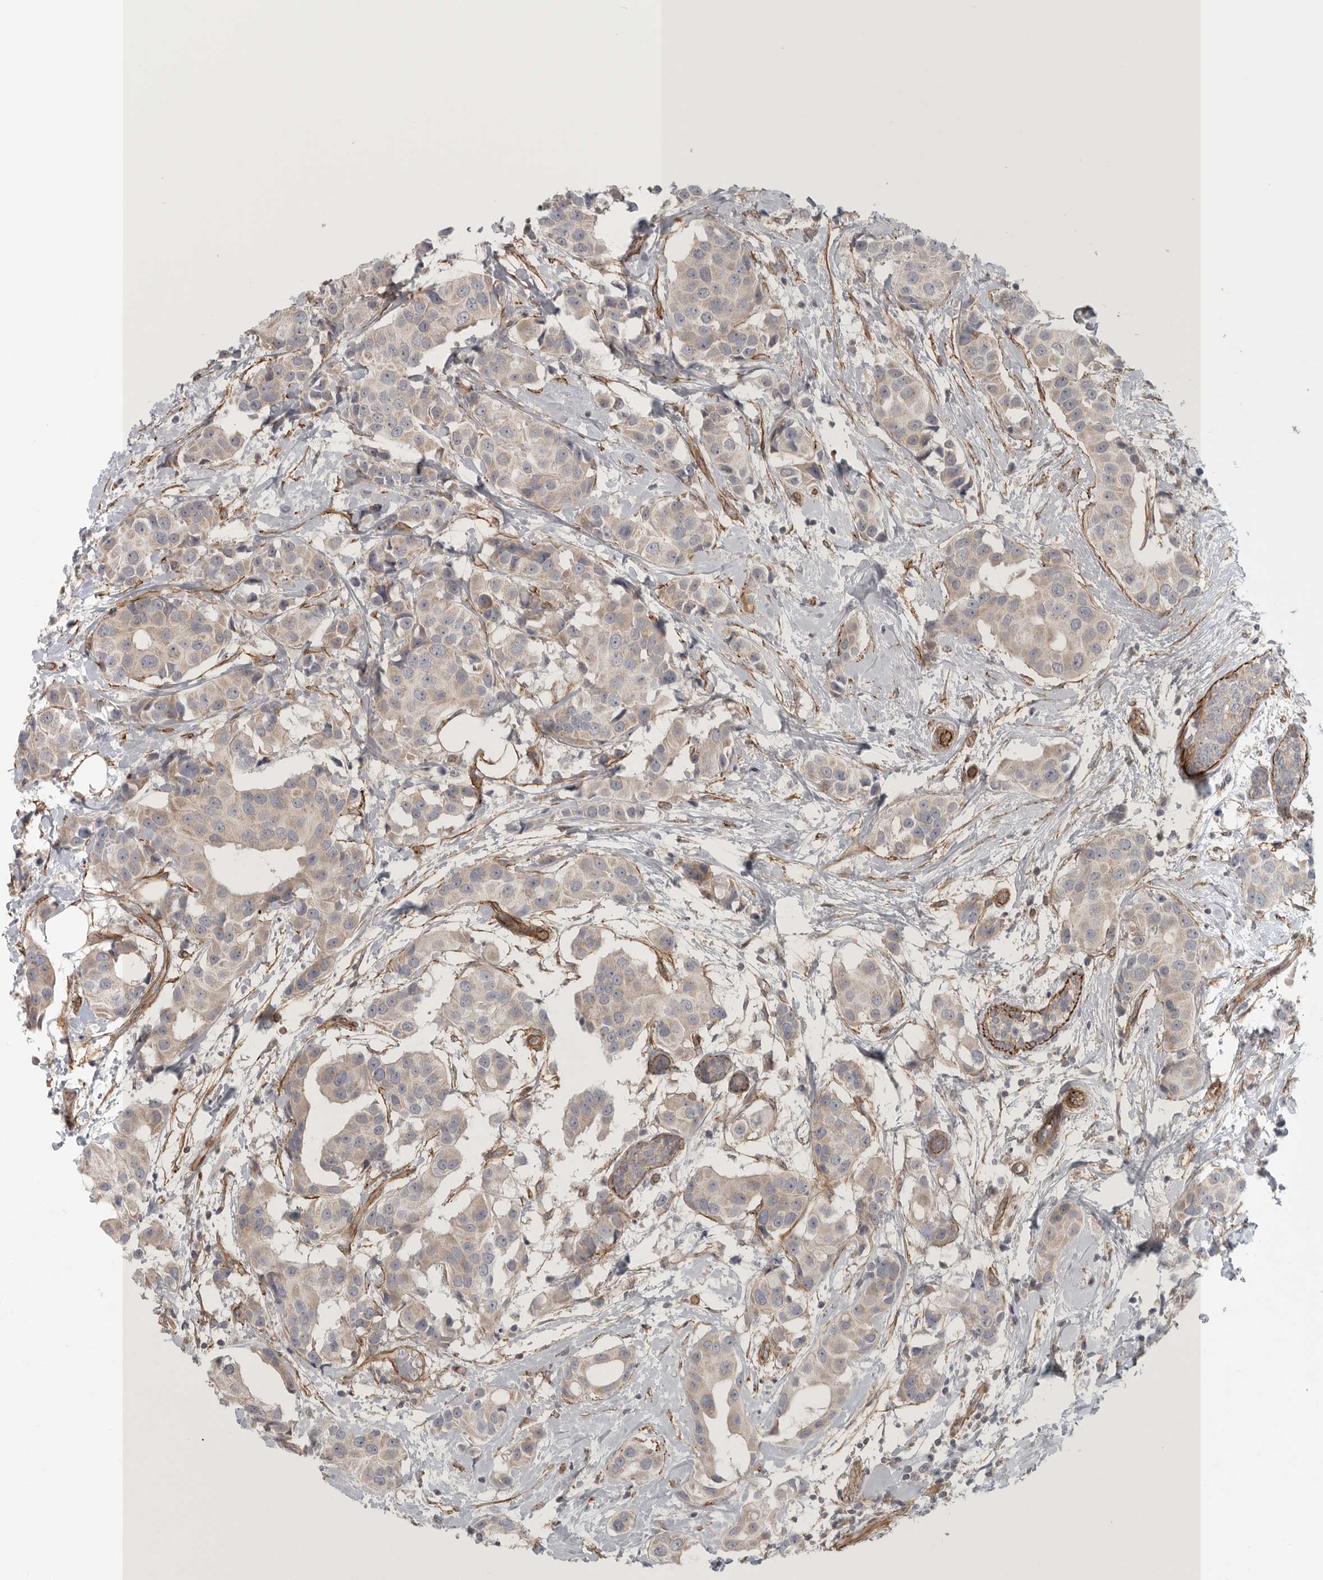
{"staining": {"intensity": "weak", "quantity": ">75%", "location": "cytoplasmic/membranous"}, "tissue": "breast cancer", "cell_type": "Tumor cells", "image_type": "cancer", "snomed": [{"axis": "morphology", "description": "Normal tissue, NOS"}, {"axis": "morphology", "description": "Duct carcinoma"}, {"axis": "topography", "description": "Breast"}], "caption": "Protein expression by IHC shows weak cytoplasmic/membranous expression in about >75% of tumor cells in invasive ductal carcinoma (breast).", "gene": "LONRF1", "patient": {"sex": "female", "age": 39}}